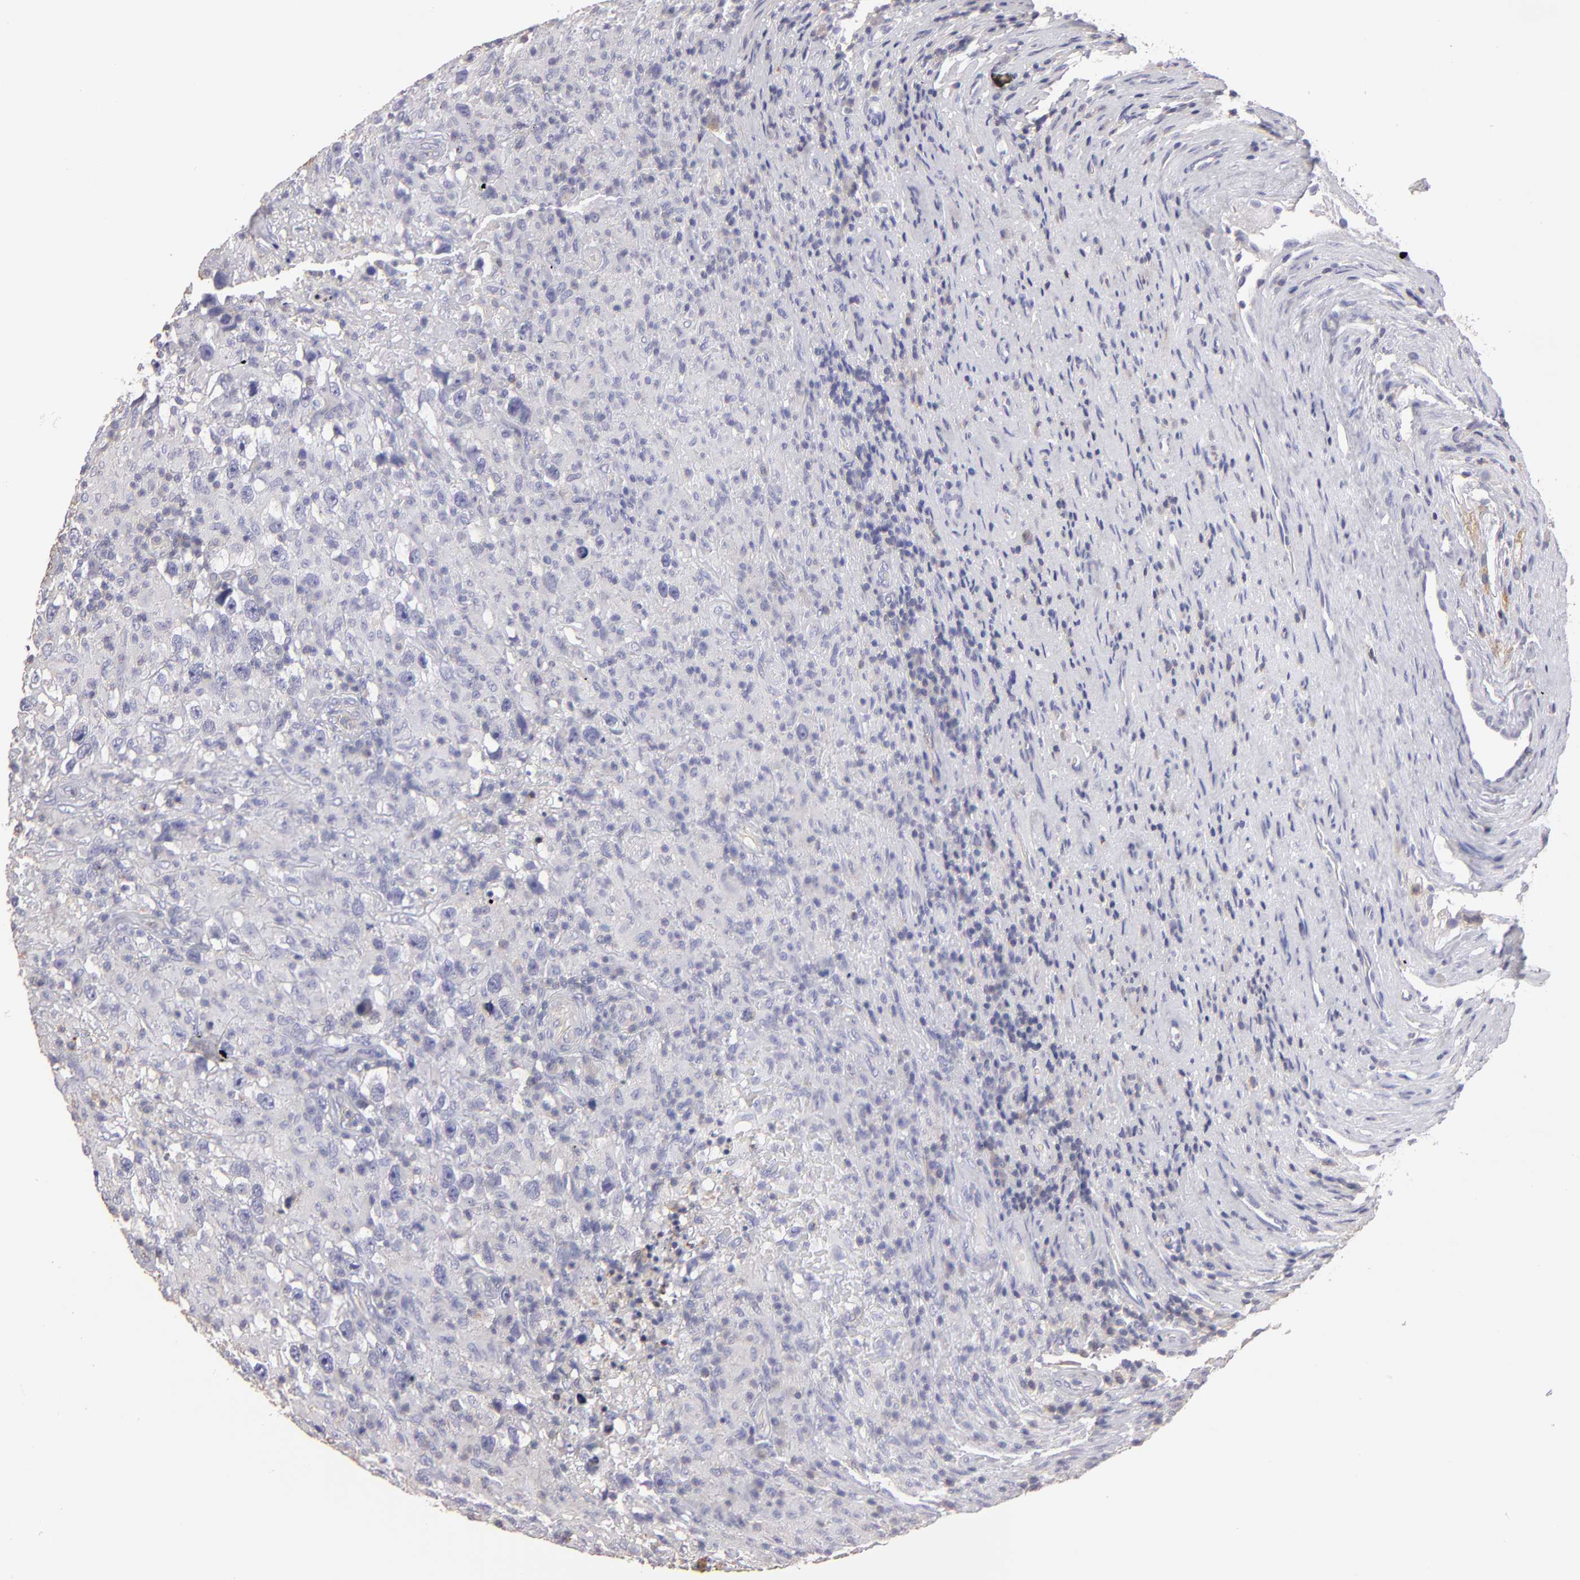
{"staining": {"intensity": "negative", "quantity": "none", "location": "none"}, "tissue": "testis cancer", "cell_type": "Tumor cells", "image_type": "cancer", "snomed": [{"axis": "morphology", "description": "Seminoma, NOS"}, {"axis": "topography", "description": "Testis"}], "caption": "This is an immunohistochemistry (IHC) photomicrograph of human seminoma (testis). There is no expression in tumor cells.", "gene": "ABCB1", "patient": {"sex": "male", "age": 34}}